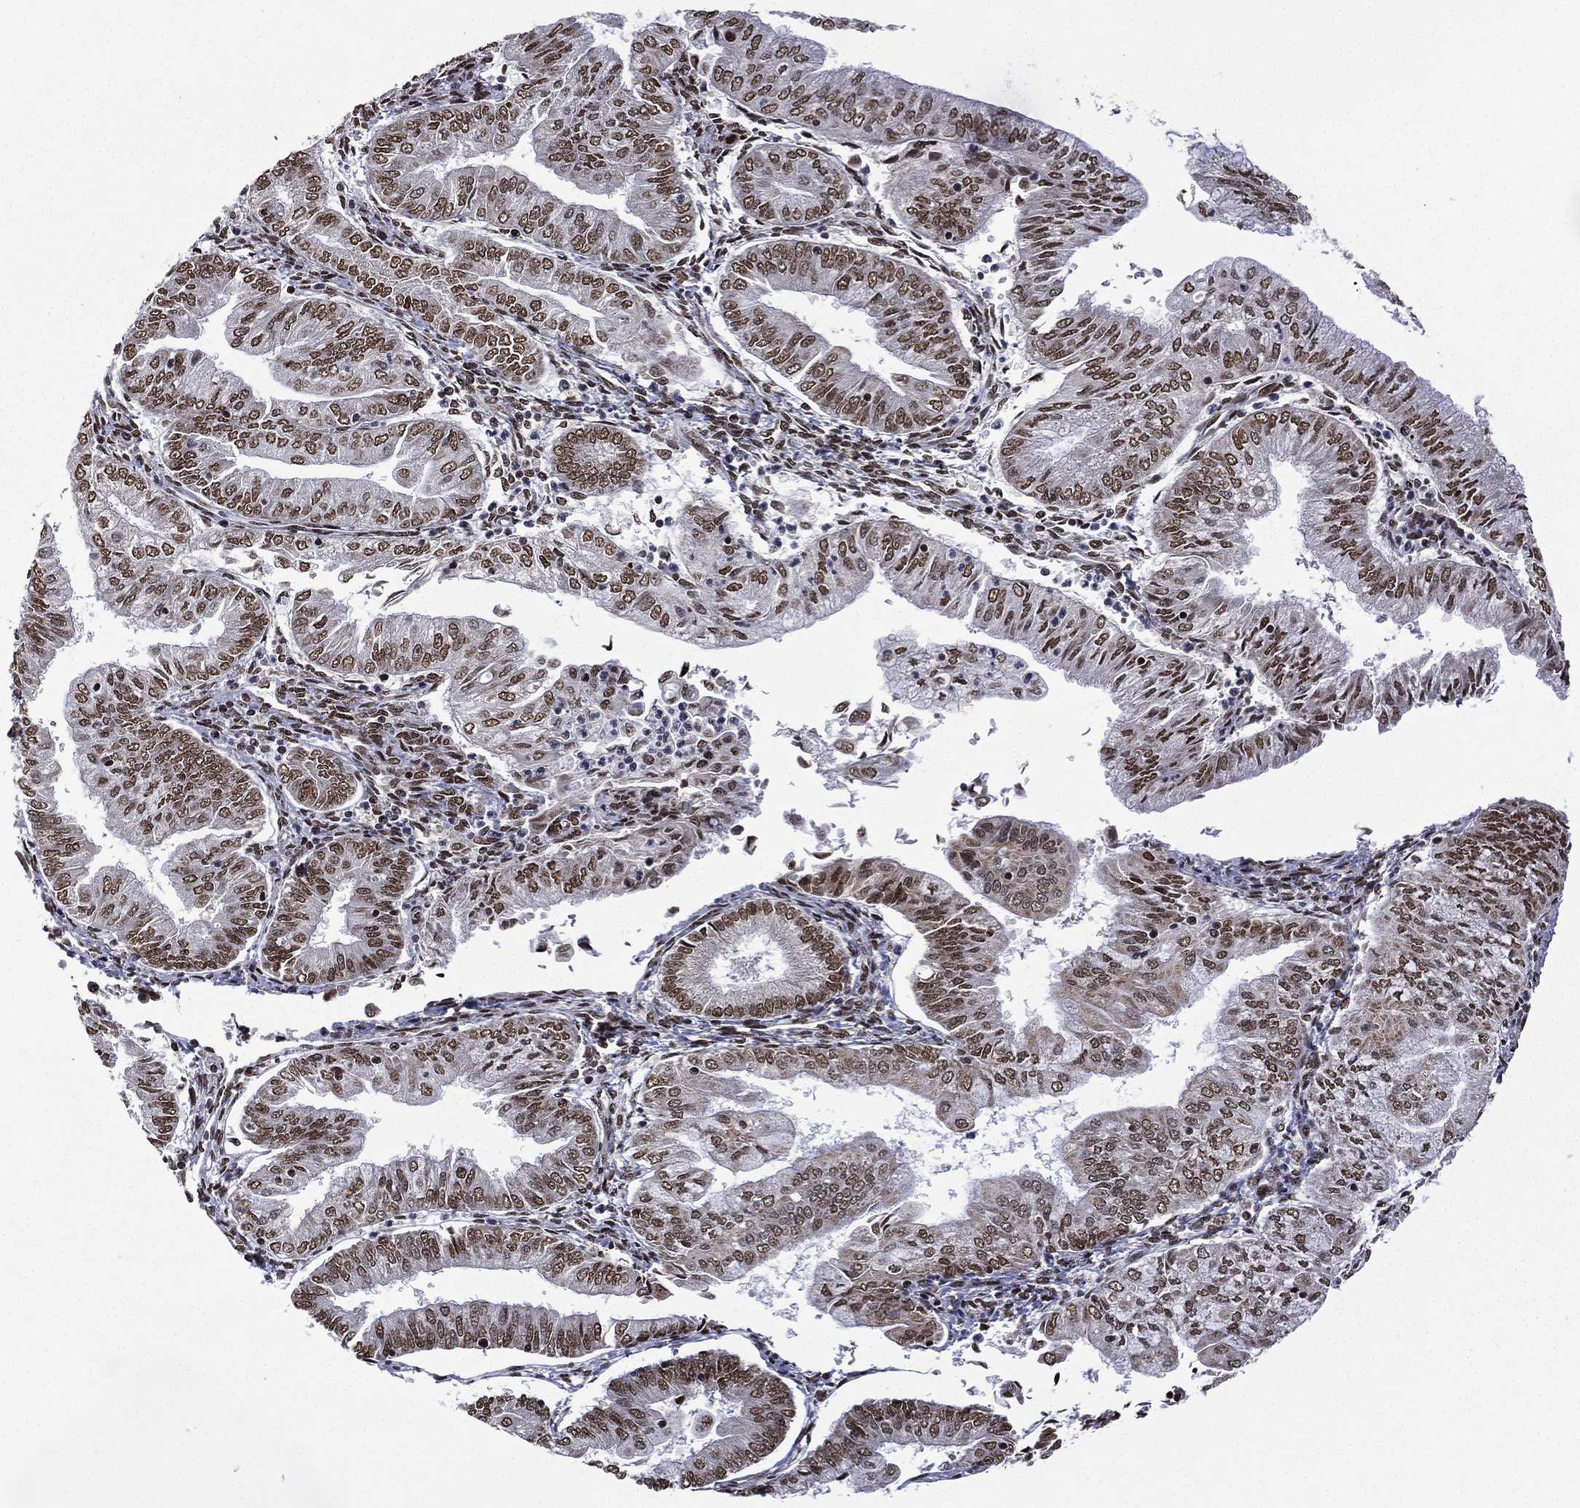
{"staining": {"intensity": "strong", "quantity": ">75%", "location": "nuclear"}, "tissue": "endometrial cancer", "cell_type": "Tumor cells", "image_type": "cancer", "snomed": [{"axis": "morphology", "description": "Adenocarcinoma, NOS"}, {"axis": "topography", "description": "Endometrium"}], "caption": "Immunohistochemical staining of human endometrial adenocarcinoma displays high levels of strong nuclear protein expression in approximately >75% of tumor cells.", "gene": "C5orf24", "patient": {"sex": "female", "age": 55}}